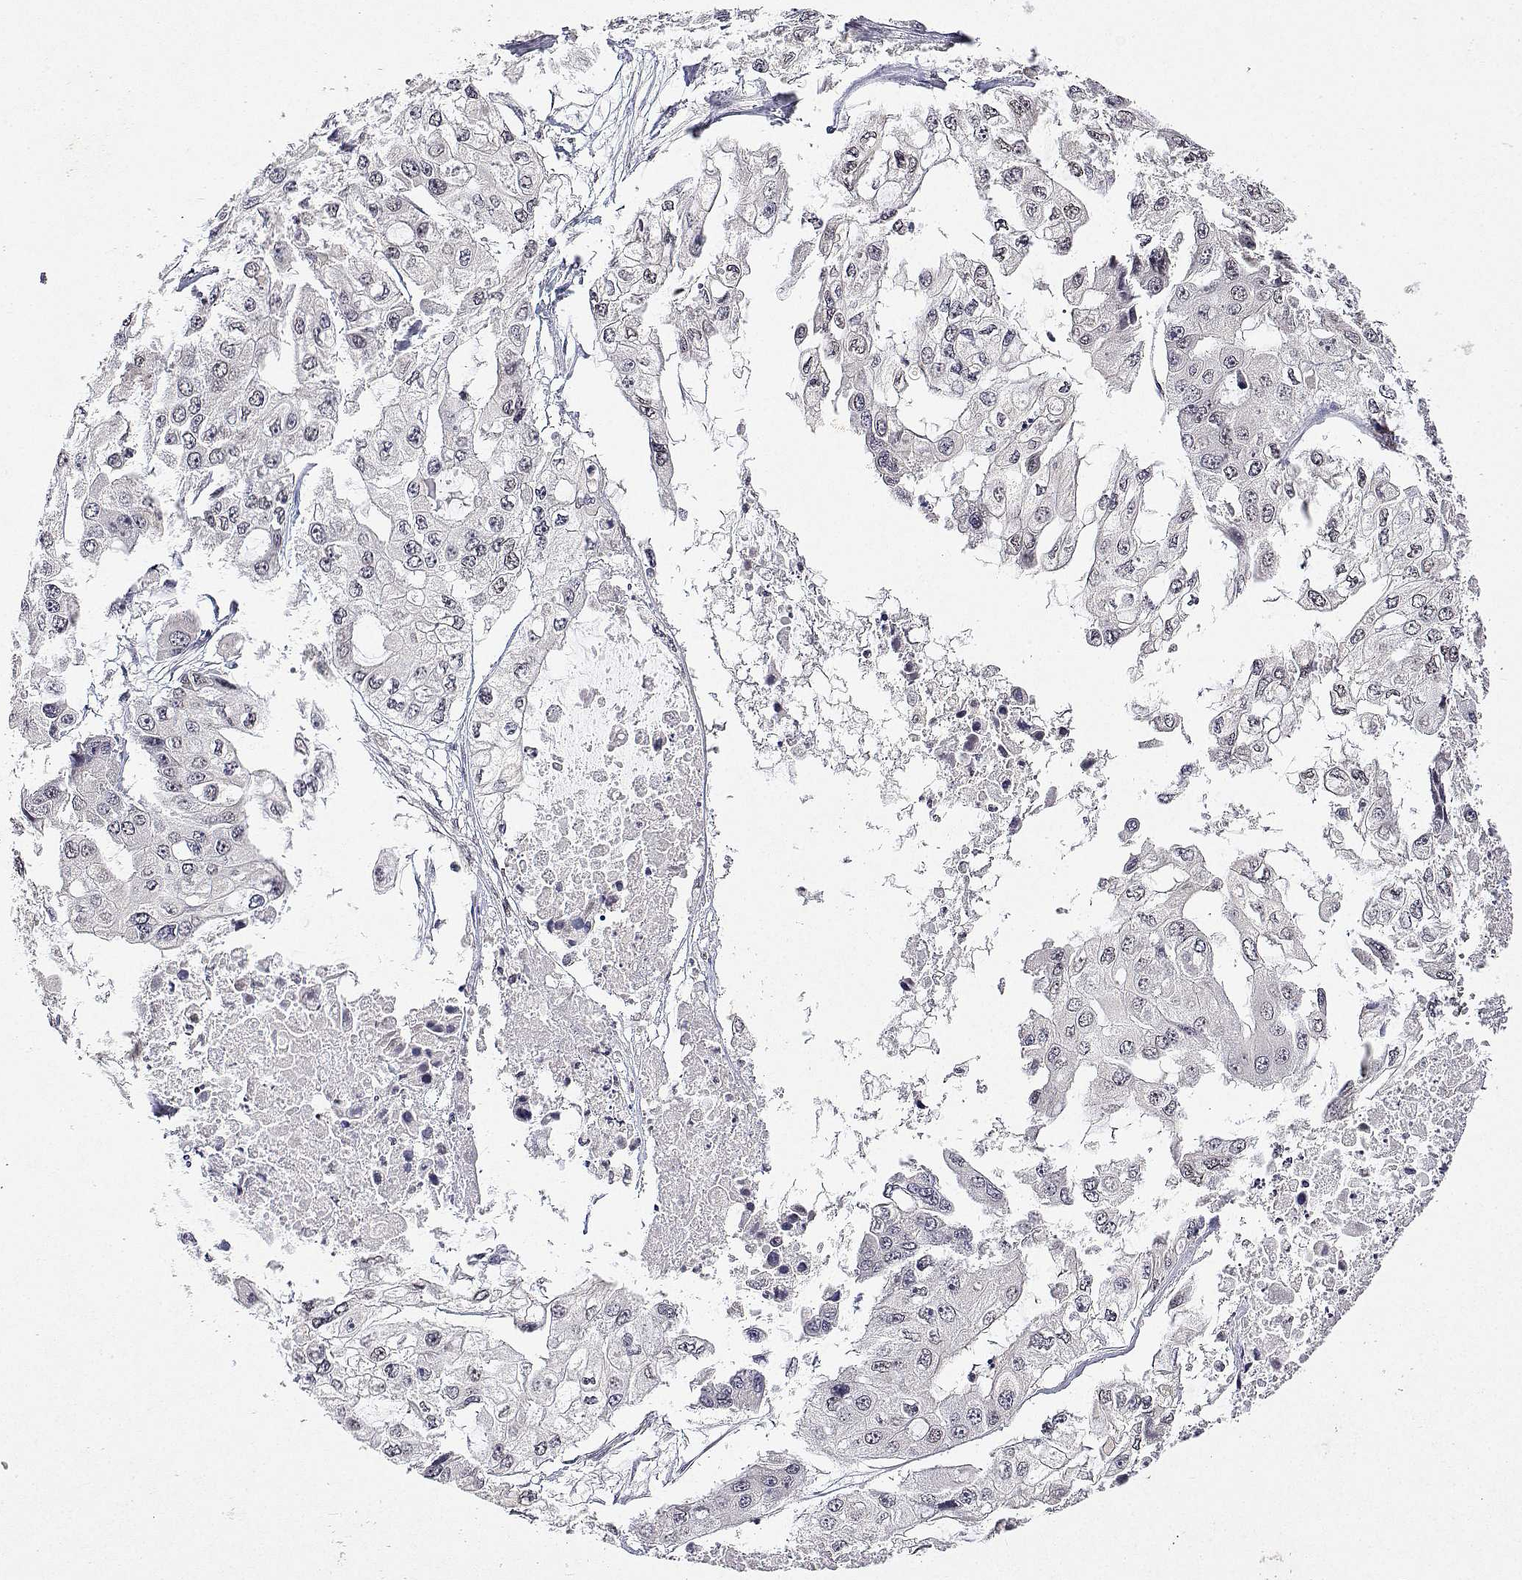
{"staining": {"intensity": "negative", "quantity": "none", "location": "none"}, "tissue": "ovarian cancer", "cell_type": "Tumor cells", "image_type": "cancer", "snomed": [{"axis": "morphology", "description": "Cystadenocarcinoma, serous, NOS"}, {"axis": "topography", "description": "Ovary"}], "caption": "IHC image of neoplastic tissue: human ovarian serous cystadenocarcinoma stained with DAB exhibits no significant protein positivity in tumor cells.", "gene": "XPC", "patient": {"sex": "female", "age": 56}}